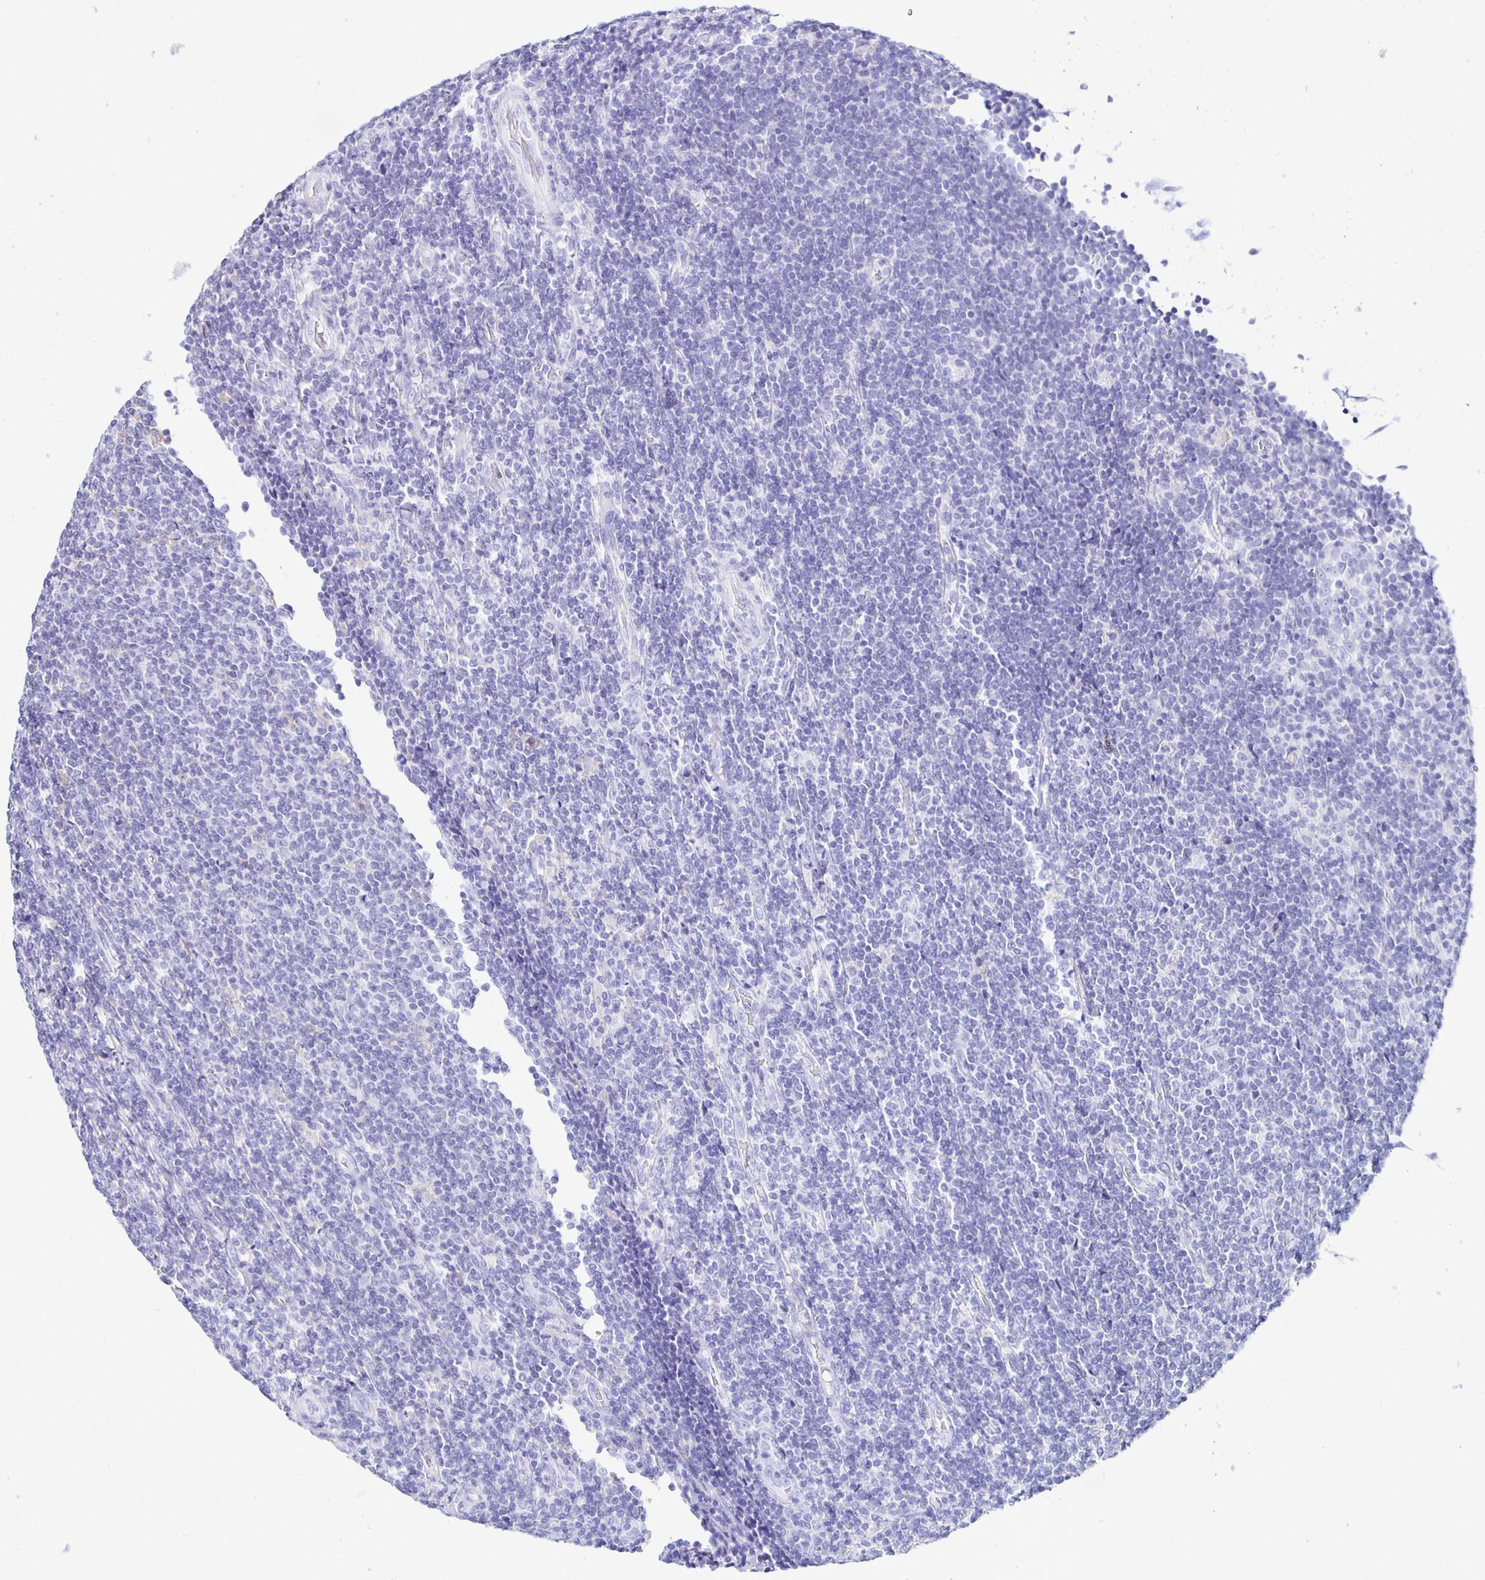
{"staining": {"intensity": "negative", "quantity": "none", "location": "none"}, "tissue": "lymphoma", "cell_type": "Tumor cells", "image_type": "cancer", "snomed": [{"axis": "morphology", "description": "Malignant lymphoma, non-Hodgkin's type, Low grade"}, {"axis": "topography", "description": "Lymph node"}], "caption": "A high-resolution micrograph shows IHC staining of lymphoma, which exhibits no significant expression in tumor cells.", "gene": "UMOD", "patient": {"sex": "male", "age": 52}}